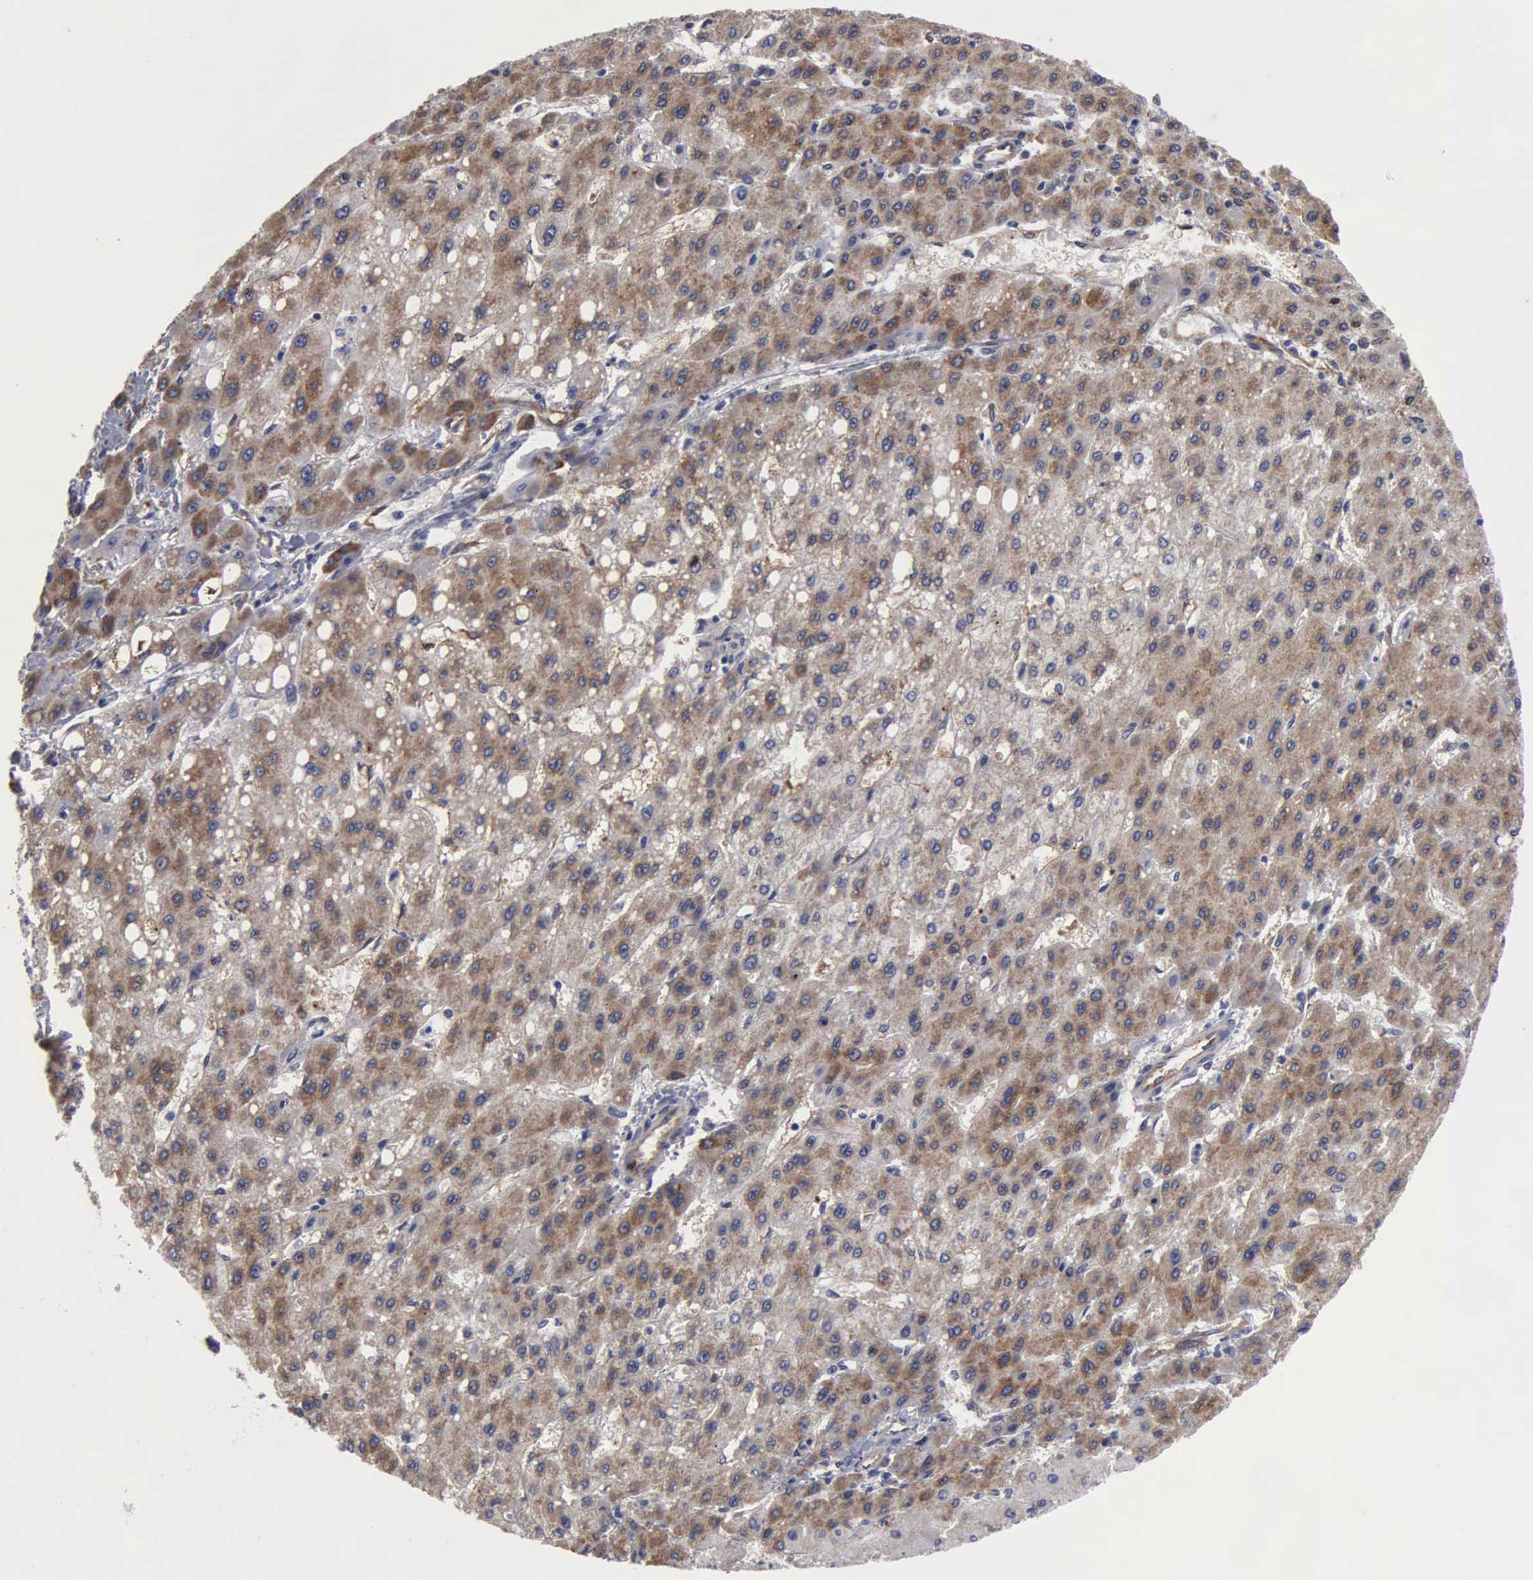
{"staining": {"intensity": "moderate", "quantity": ">75%", "location": "cytoplasmic/membranous"}, "tissue": "liver cancer", "cell_type": "Tumor cells", "image_type": "cancer", "snomed": [{"axis": "morphology", "description": "Carcinoma, Hepatocellular, NOS"}, {"axis": "topography", "description": "Liver"}], "caption": "Moderate cytoplasmic/membranous expression is appreciated in approximately >75% of tumor cells in liver cancer (hepatocellular carcinoma).", "gene": "RDX", "patient": {"sex": "female", "age": 52}}